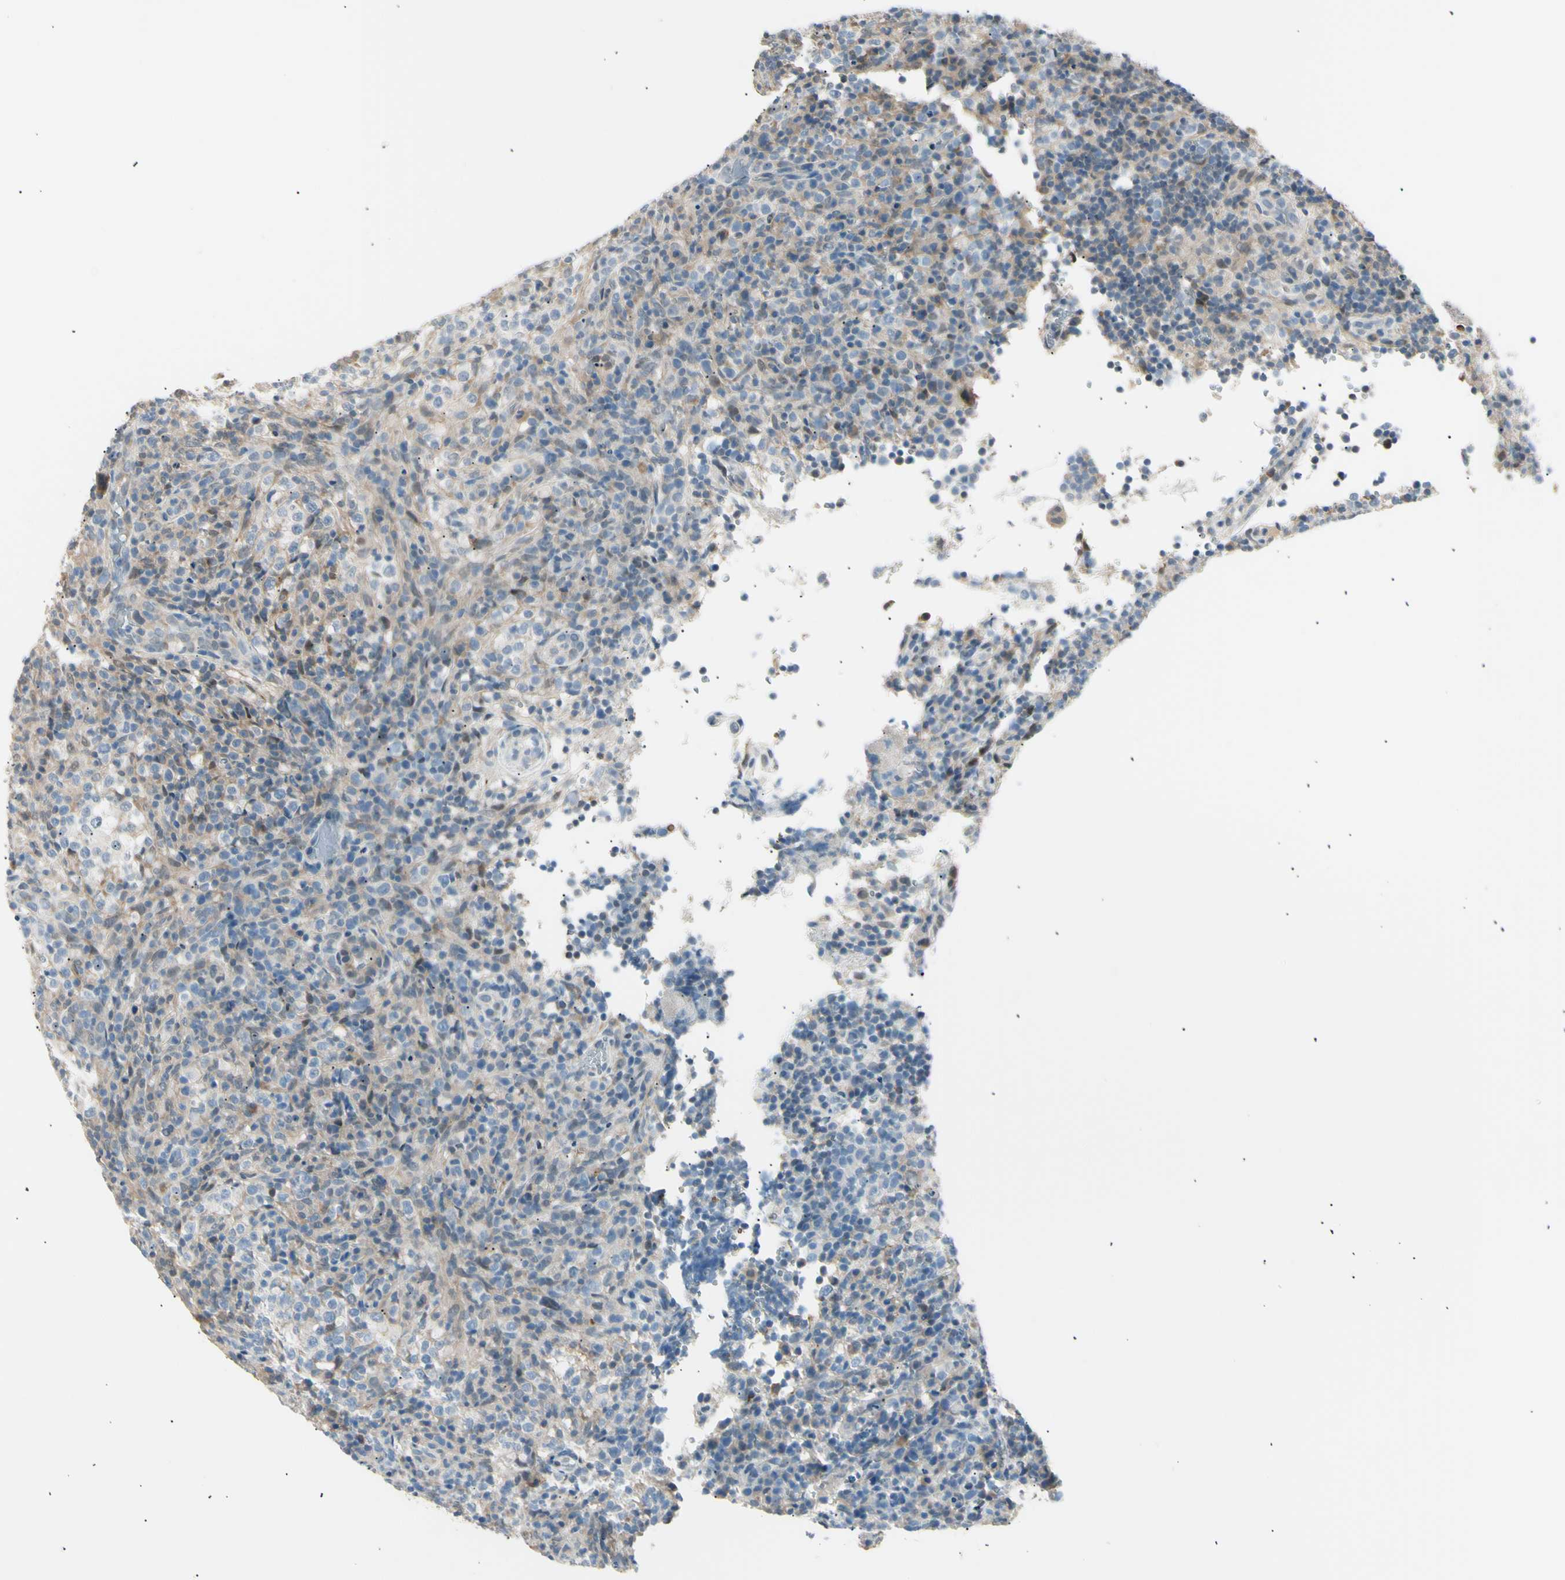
{"staining": {"intensity": "weak", "quantity": "25%-75%", "location": "cytoplasmic/membranous"}, "tissue": "lymphoma", "cell_type": "Tumor cells", "image_type": "cancer", "snomed": [{"axis": "morphology", "description": "Malignant lymphoma, non-Hodgkin's type, High grade"}, {"axis": "topography", "description": "Lymph node"}], "caption": "Malignant lymphoma, non-Hodgkin's type (high-grade) stained for a protein displays weak cytoplasmic/membranous positivity in tumor cells.", "gene": "LHPP", "patient": {"sex": "female", "age": 76}}